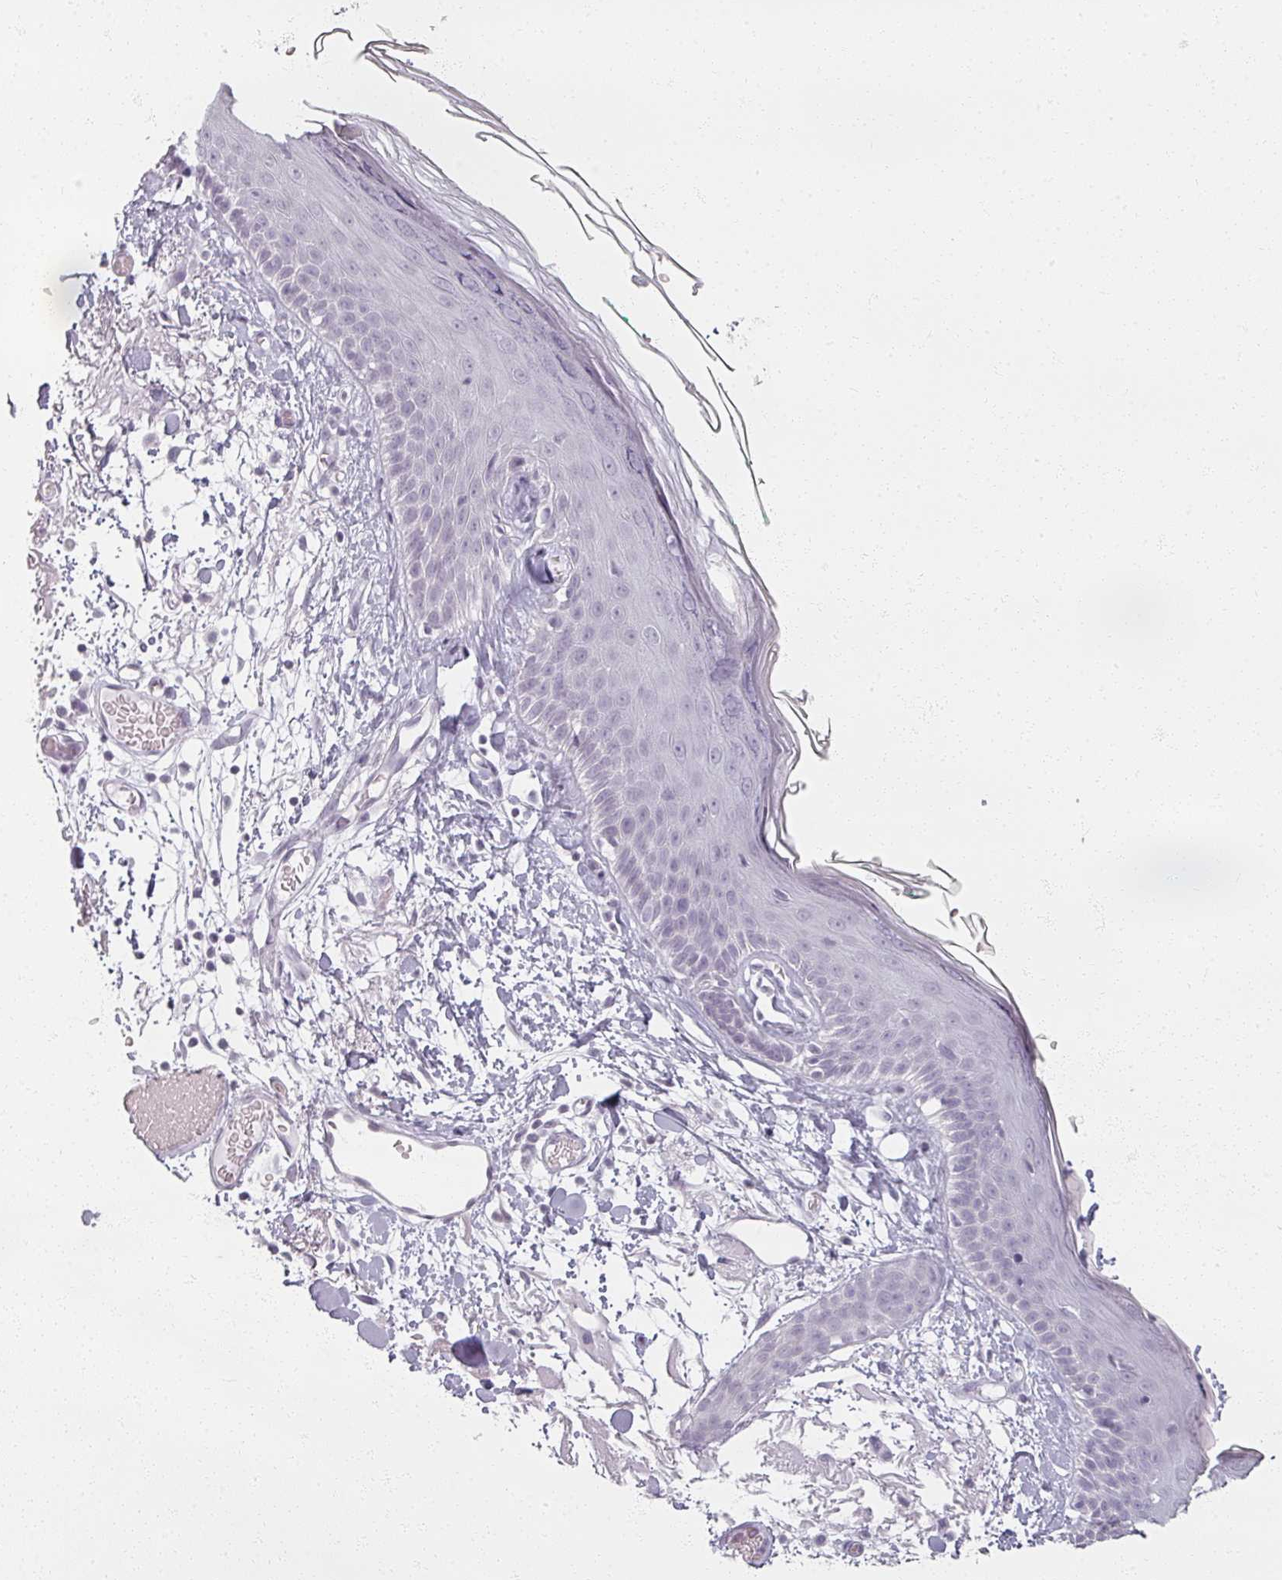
{"staining": {"intensity": "negative", "quantity": "none", "location": "none"}, "tissue": "skin", "cell_type": "Fibroblasts", "image_type": "normal", "snomed": [{"axis": "morphology", "description": "Normal tissue, NOS"}, {"axis": "topography", "description": "Skin"}], "caption": "Fibroblasts show no significant staining in benign skin.", "gene": "RFPL2", "patient": {"sex": "male", "age": 79}}